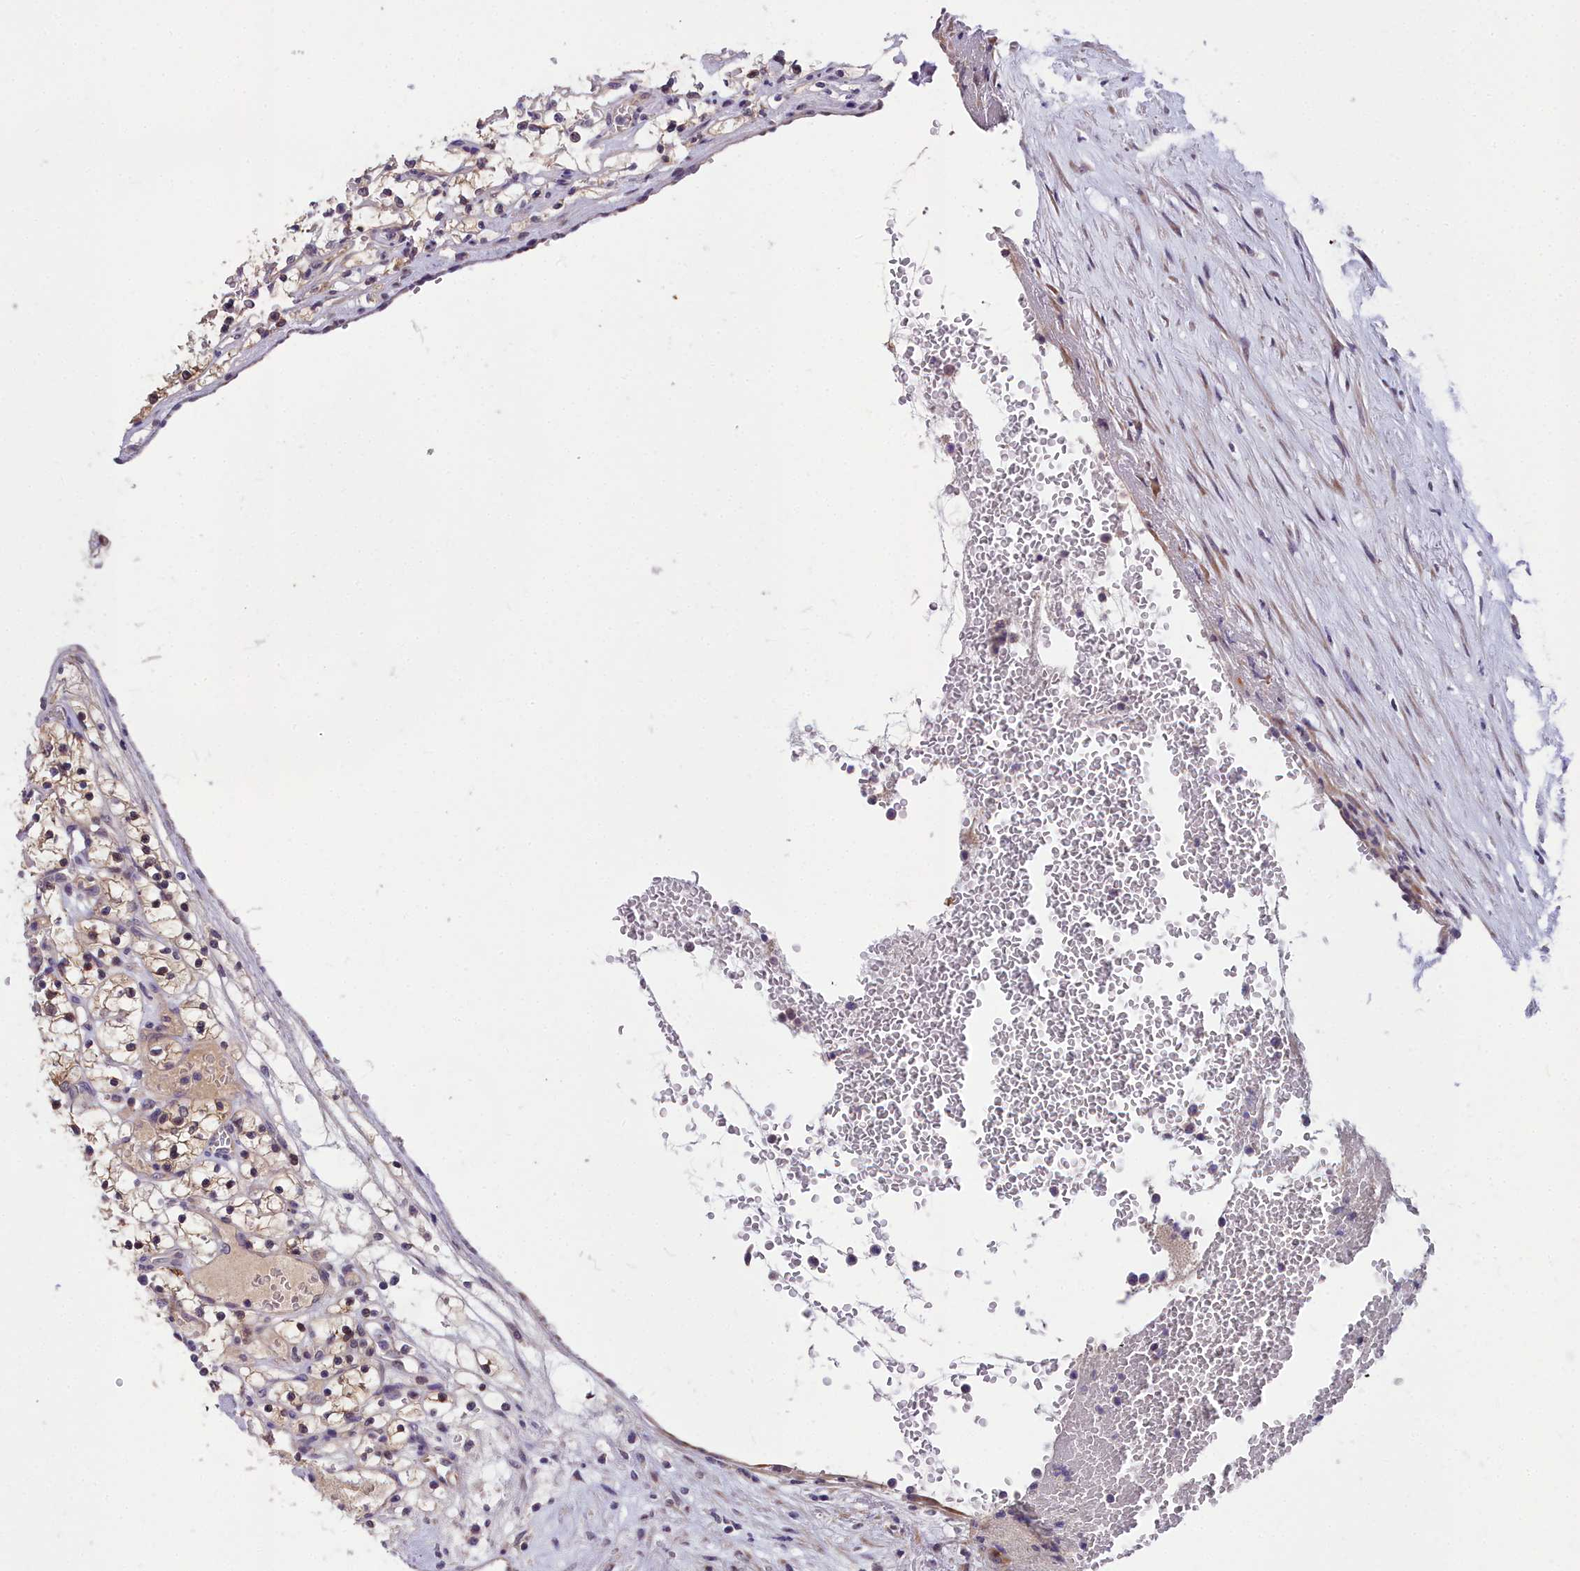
{"staining": {"intensity": "moderate", "quantity": "25%-75%", "location": "cytoplasmic/membranous"}, "tissue": "renal cancer", "cell_type": "Tumor cells", "image_type": "cancer", "snomed": [{"axis": "morphology", "description": "Adenocarcinoma, NOS"}, {"axis": "topography", "description": "Kidney"}], "caption": "About 25%-75% of tumor cells in human renal cancer demonstrate moderate cytoplasmic/membranous protein staining as visualized by brown immunohistochemical staining.", "gene": "ZNF333", "patient": {"sex": "female", "age": 69}}